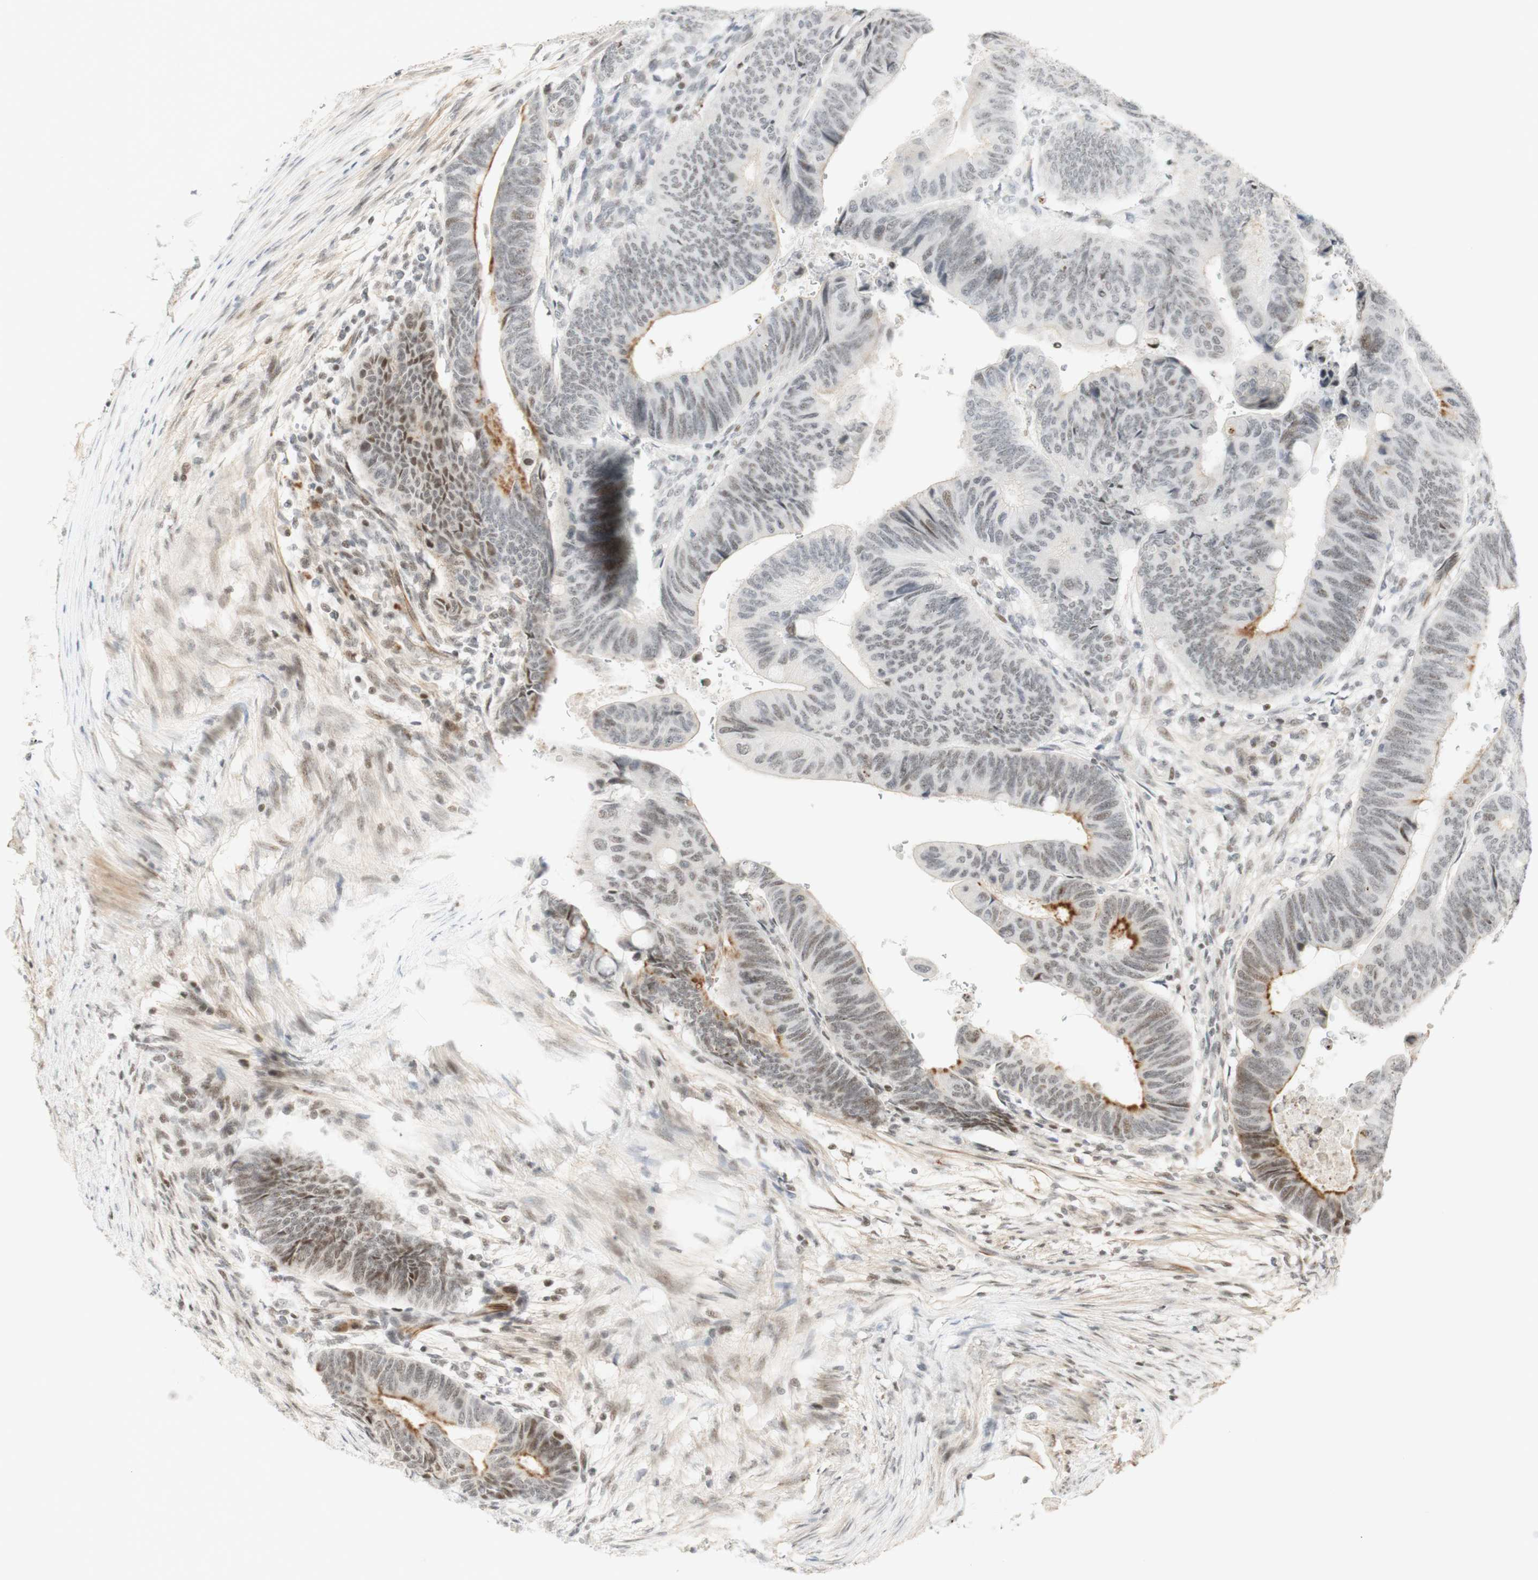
{"staining": {"intensity": "moderate", "quantity": ">75%", "location": "nuclear"}, "tissue": "colorectal cancer", "cell_type": "Tumor cells", "image_type": "cancer", "snomed": [{"axis": "morphology", "description": "Normal tissue, NOS"}, {"axis": "morphology", "description": "Adenocarcinoma, NOS"}, {"axis": "topography", "description": "Rectum"}, {"axis": "topography", "description": "Peripheral nerve tissue"}], "caption": "Colorectal cancer stained for a protein exhibits moderate nuclear positivity in tumor cells. The protein is stained brown, and the nuclei are stained in blue (DAB IHC with brightfield microscopy, high magnification).", "gene": "IRF1", "patient": {"sex": "male", "age": 92}}